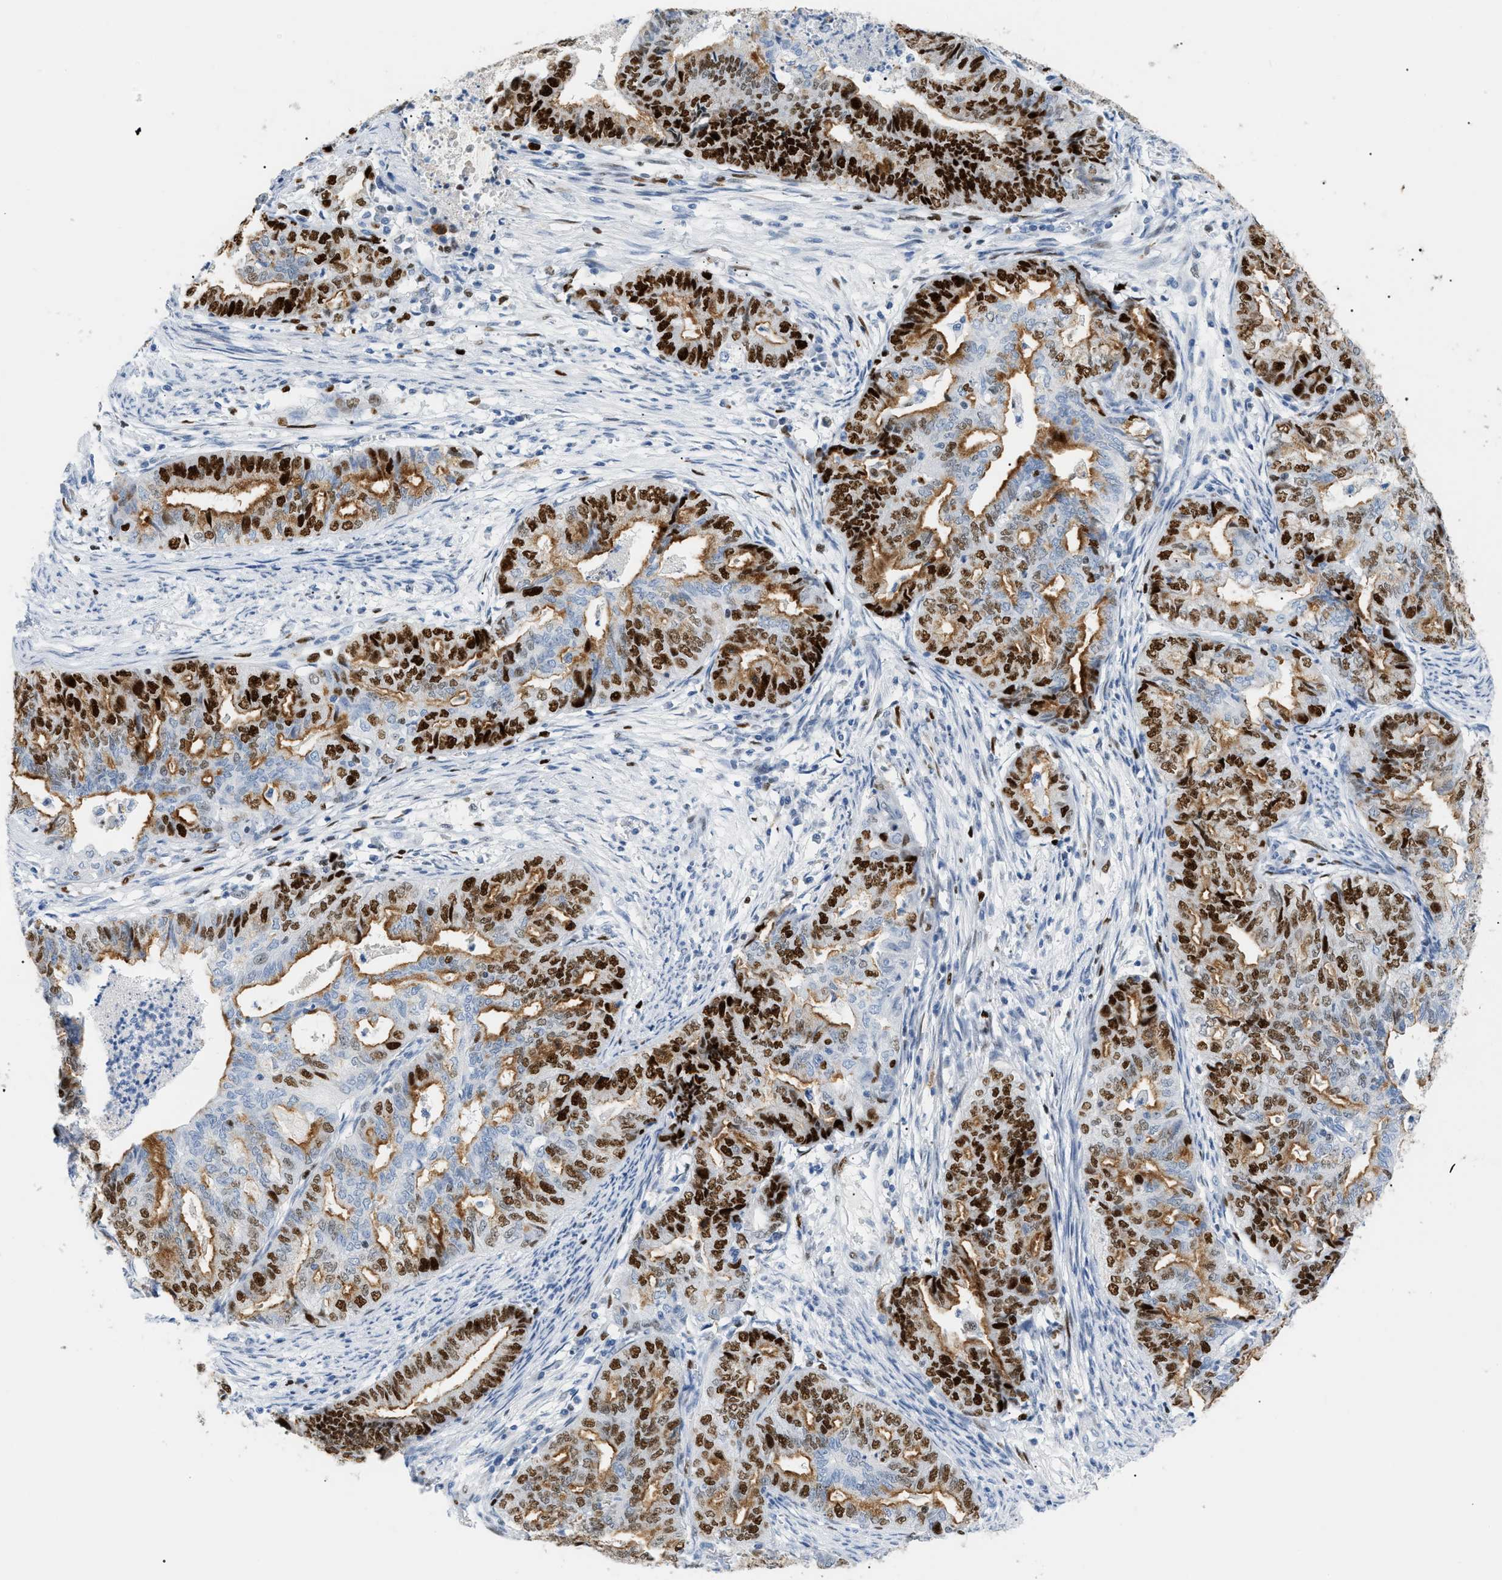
{"staining": {"intensity": "strong", "quantity": "25%-75%", "location": "cytoplasmic/membranous,nuclear"}, "tissue": "endometrial cancer", "cell_type": "Tumor cells", "image_type": "cancer", "snomed": [{"axis": "morphology", "description": "Adenocarcinoma, NOS"}, {"axis": "topography", "description": "Endometrium"}], "caption": "Brown immunohistochemical staining in human adenocarcinoma (endometrial) displays strong cytoplasmic/membranous and nuclear positivity in approximately 25%-75% of tumor cells.", "gene": "MCM7", "patient": {"sex": "female", "age": 79}}